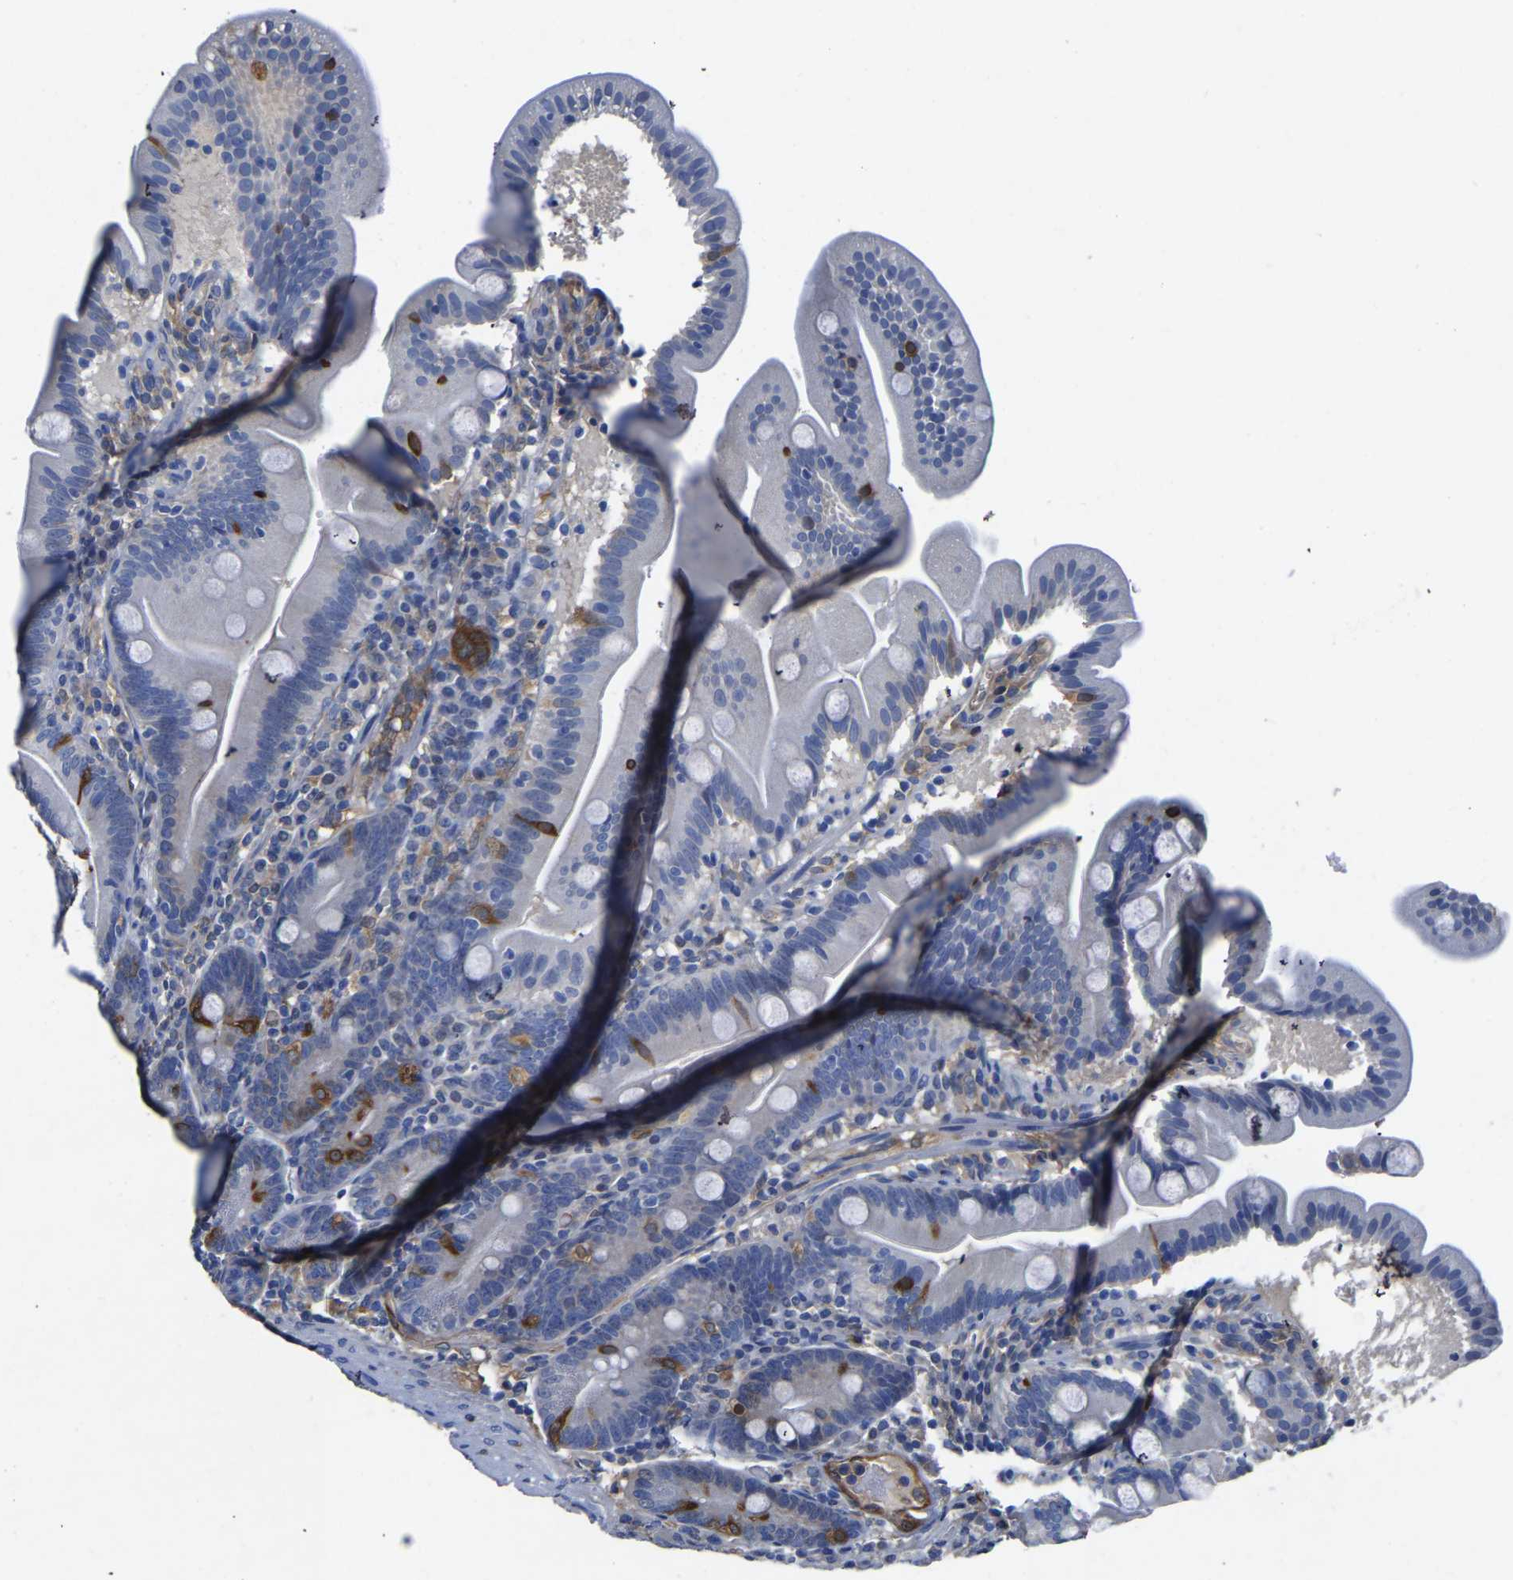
{"staining": {"intensity": "strong", "quantity": "<25%", "location": "cytoplasmic/membranous"}, "tissue": "duodenum", "cell_type": "Glandular cells", "image_type": "normal", "snomed": [{"axis": "morphology", "description": "Normal tissue, NOS"}, {"axis": "topography", "description": "Duodenum"}], "caption": "A histopathology image showing strong cytoplasmic/membranous positivity in approximately <25% of glandular cells in unremarkable duodenum, as visualized by brown immunohistochemical staining.", "gene": "ATG2B", "patient": {"sex": "male", "age": 54}}